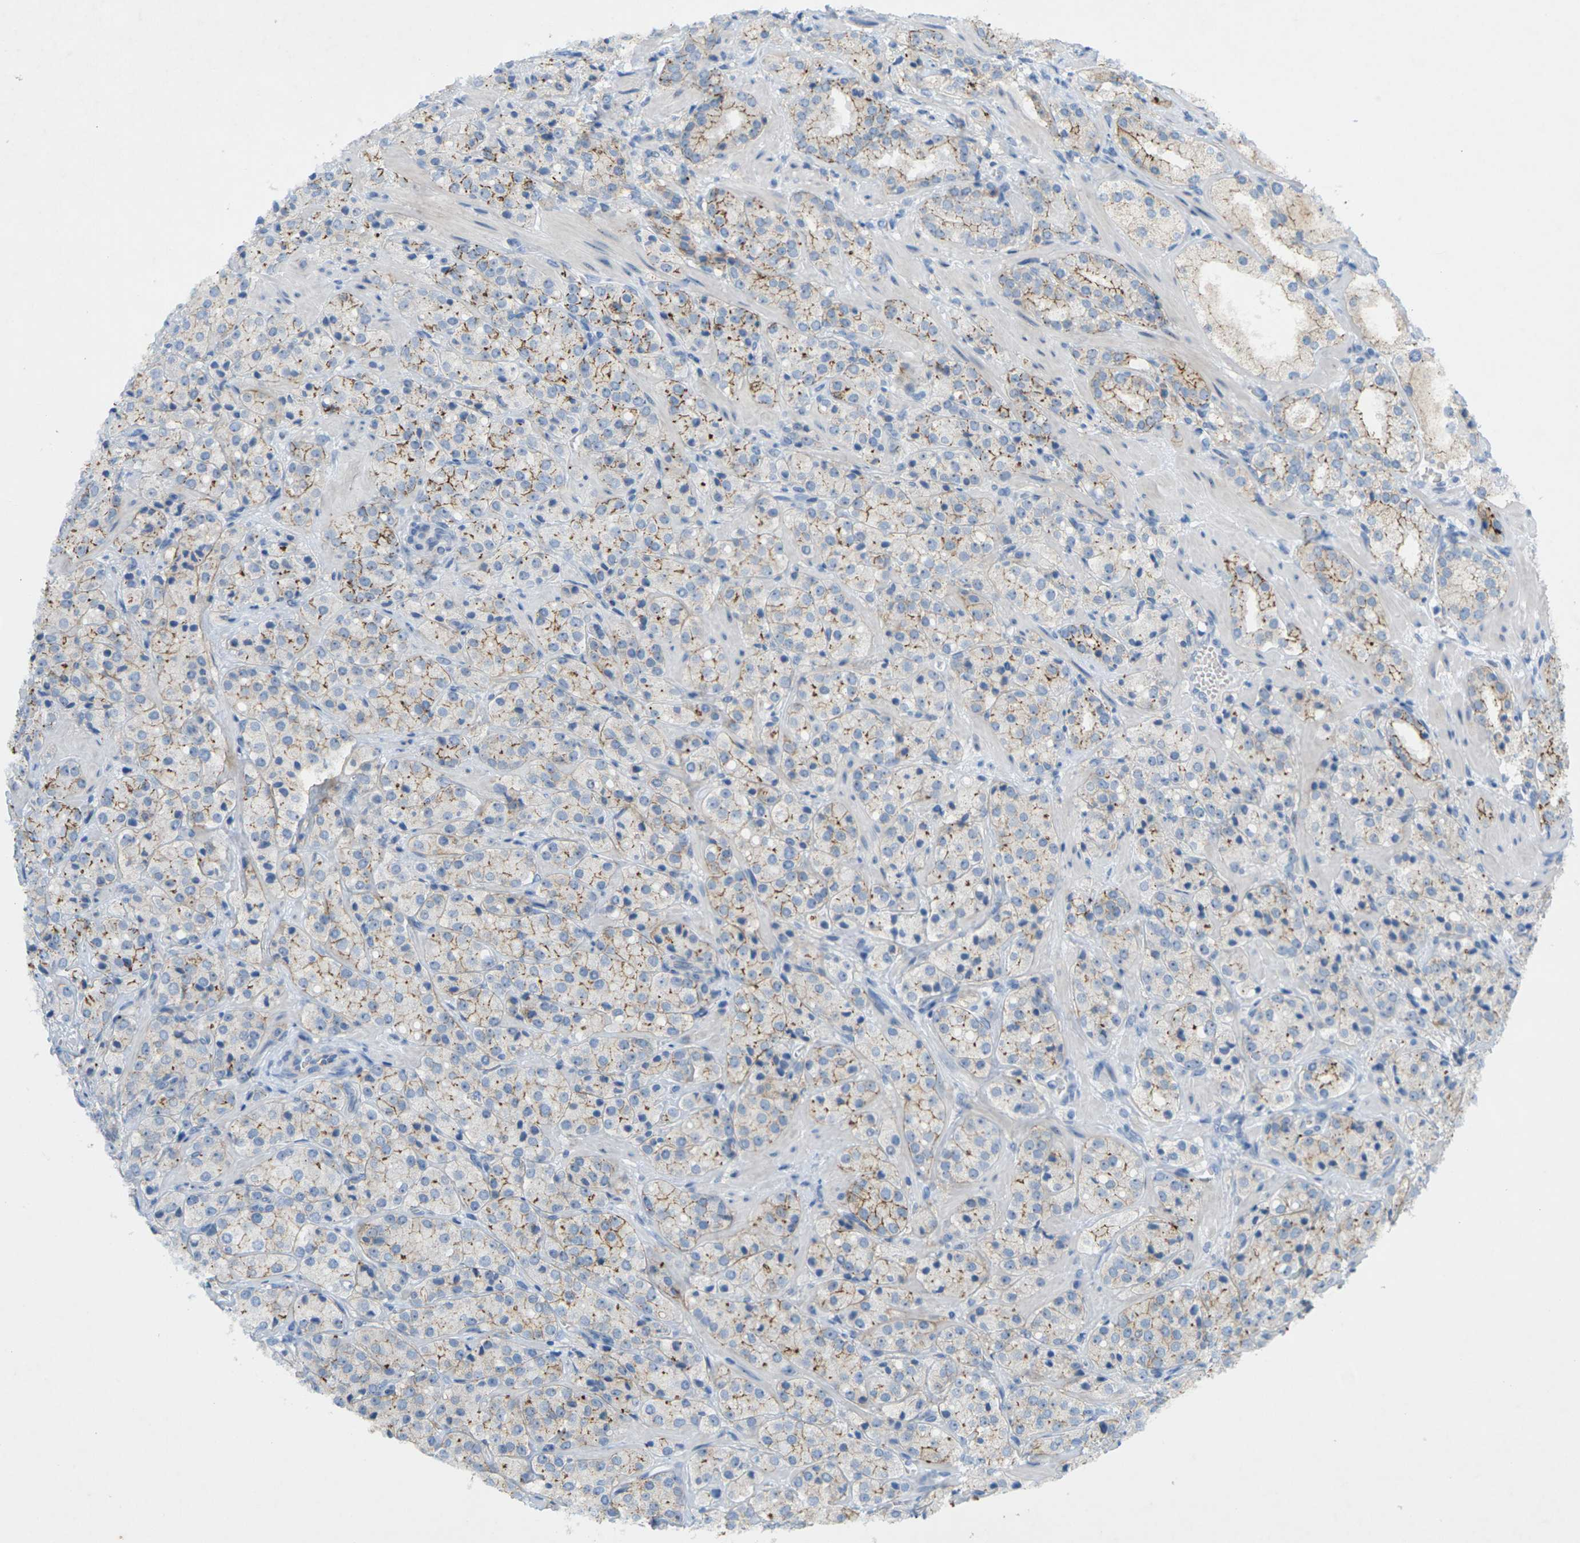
{"staining": {"intensity": "moderate", "quantity": "25%-75%", "location": "cytoplasmic/membranous"}, "tissue": "prostate cancer", "cell_type": "Tumor cells", "image_type": "cancer", "snomed": [{"axis": "morphology", "description": "Adenocarcinoma, High grade"}, {"axis": "topography", "description": "Prostate"}], "caption": "Prostate cancer (high-grade adenocarcinoma) stained with DAB immunohistochemistry (IHC) demonstrates medium levels of moderate cytoplasmic/membranous staining in approximately 25%-75% of tumor cells. The staining is performed using DAB brown chromogen to label protein expression. The nuclei are counter-stained blue using hematoxylin.", "gene": "CLDN3", "patient": {"sex": "male", "age": 64}}